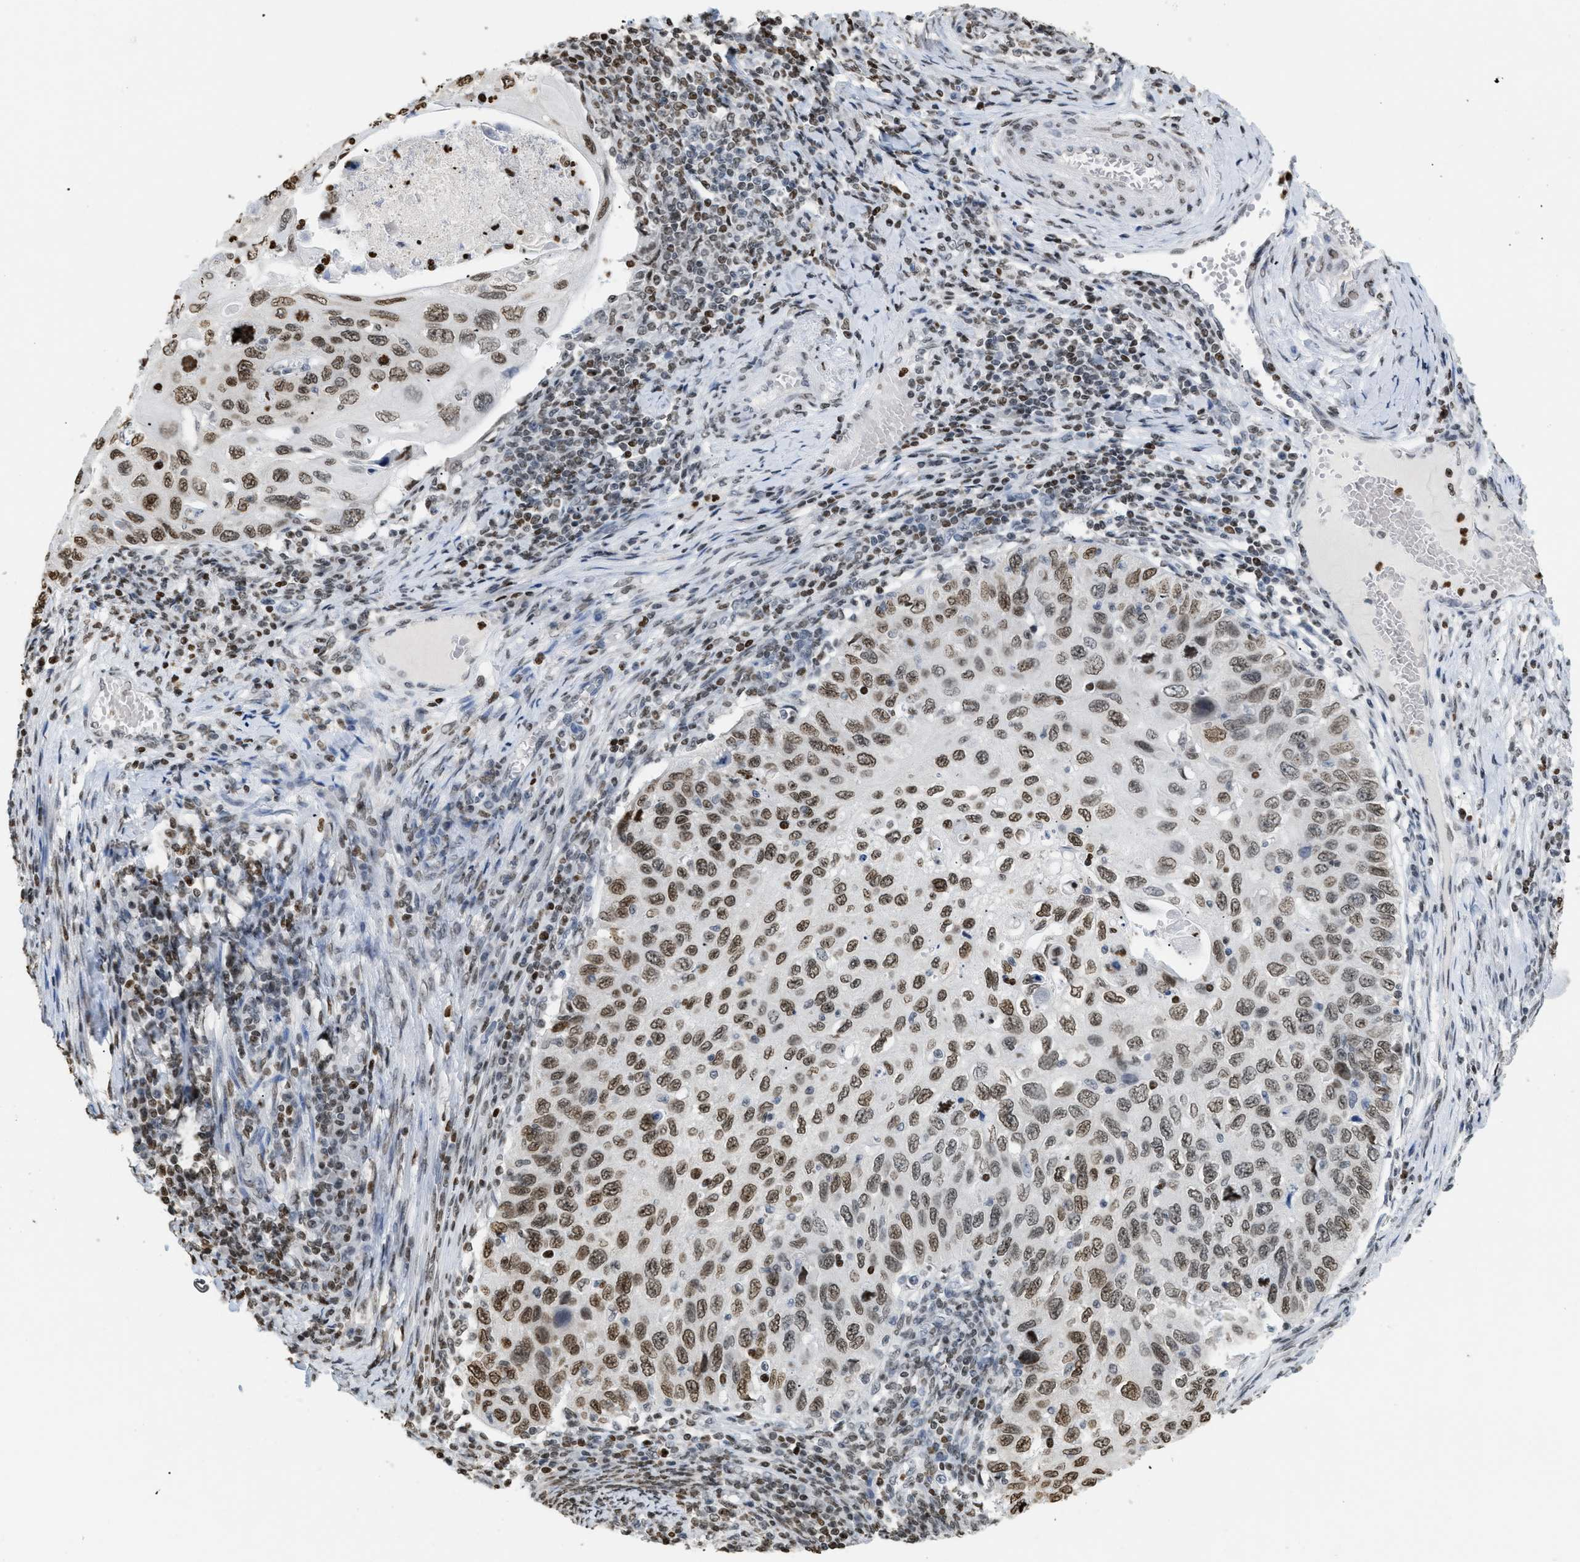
{"staining": {"intensity": "moderate", "quantity": ">75%", "location": "nuclear"}, "tissue": "cervical cancer", "cell_type": "Tumor cells", "image_type": "cancer", "snomed": [{"axis": "morphology", "description": "Squamous cell carcinoma, NOS"}, {"axis": "topography", "description": "Cervix"}], "caption": "This is a photomicrograph of immunohistochemistry (IHC) staining of squamous cell carcinoma (cervical), which shows moderate positivity in the nuclear of tumor cells.", "gene": "HMGN2", "patient": {"sex": "female", "age": 70}}